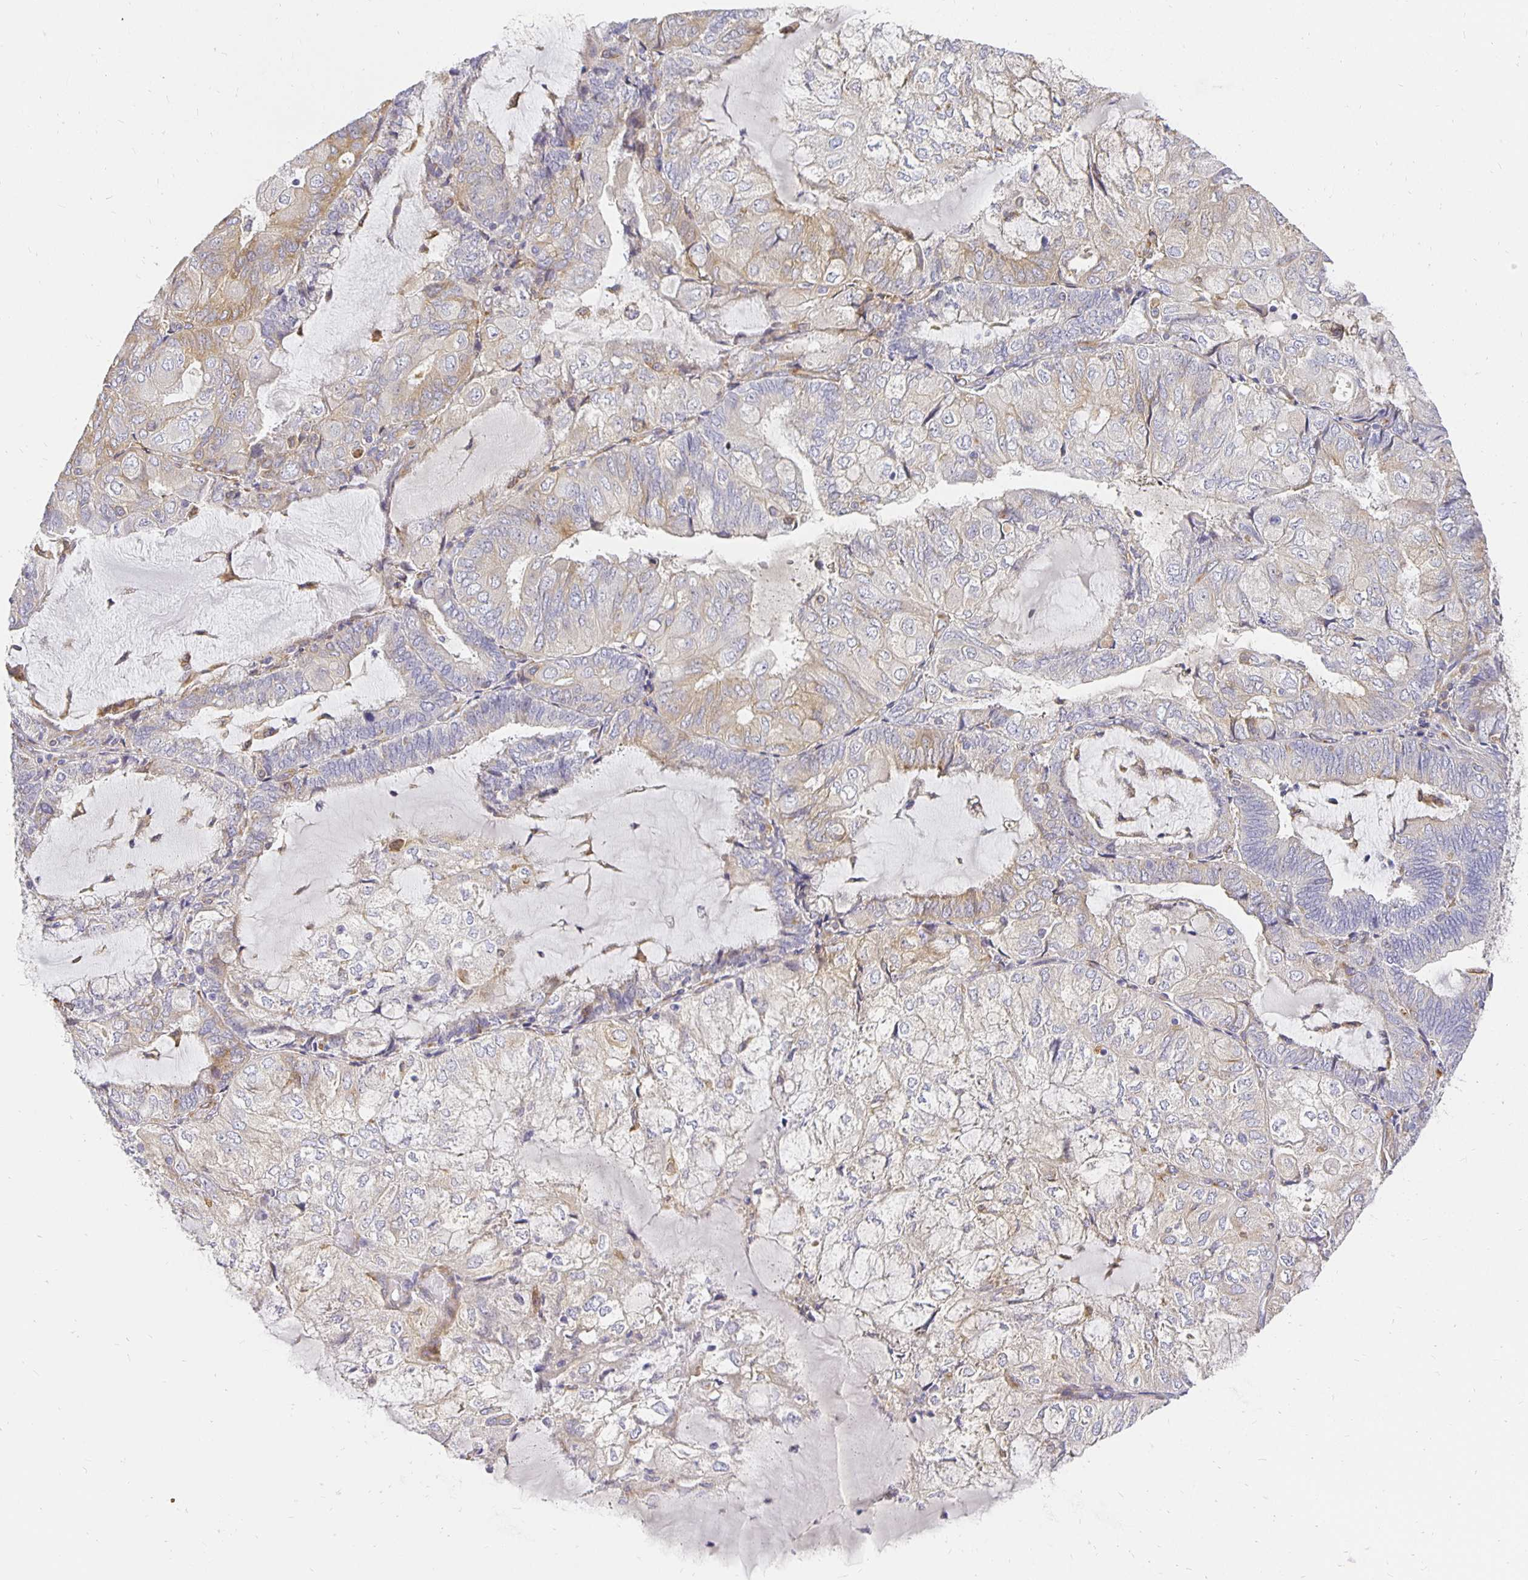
{"staining": {"intensity": "weak", "quantity": "25%-75%", "location": "cytoplasmic/membranous"}, "tissue": "endometrial cancer", "cell_type": "Tumor cells", "image_type": "cancer", "snomed": [{"axis": "morphology", "description": "Adenocarcinoma, NOS"}, {"axis": "topography", "description": "Endometrium"}], "caption": "Immunohistochemical staining of human adenocarcinoma (endometrial) demonstrates low levels of weak cytoplasmic/membranous protein positivity in approximately 25%-75% of tumor cells.", "gene": "PLOD1", "patient": {"sex": "female", "age": 81}}